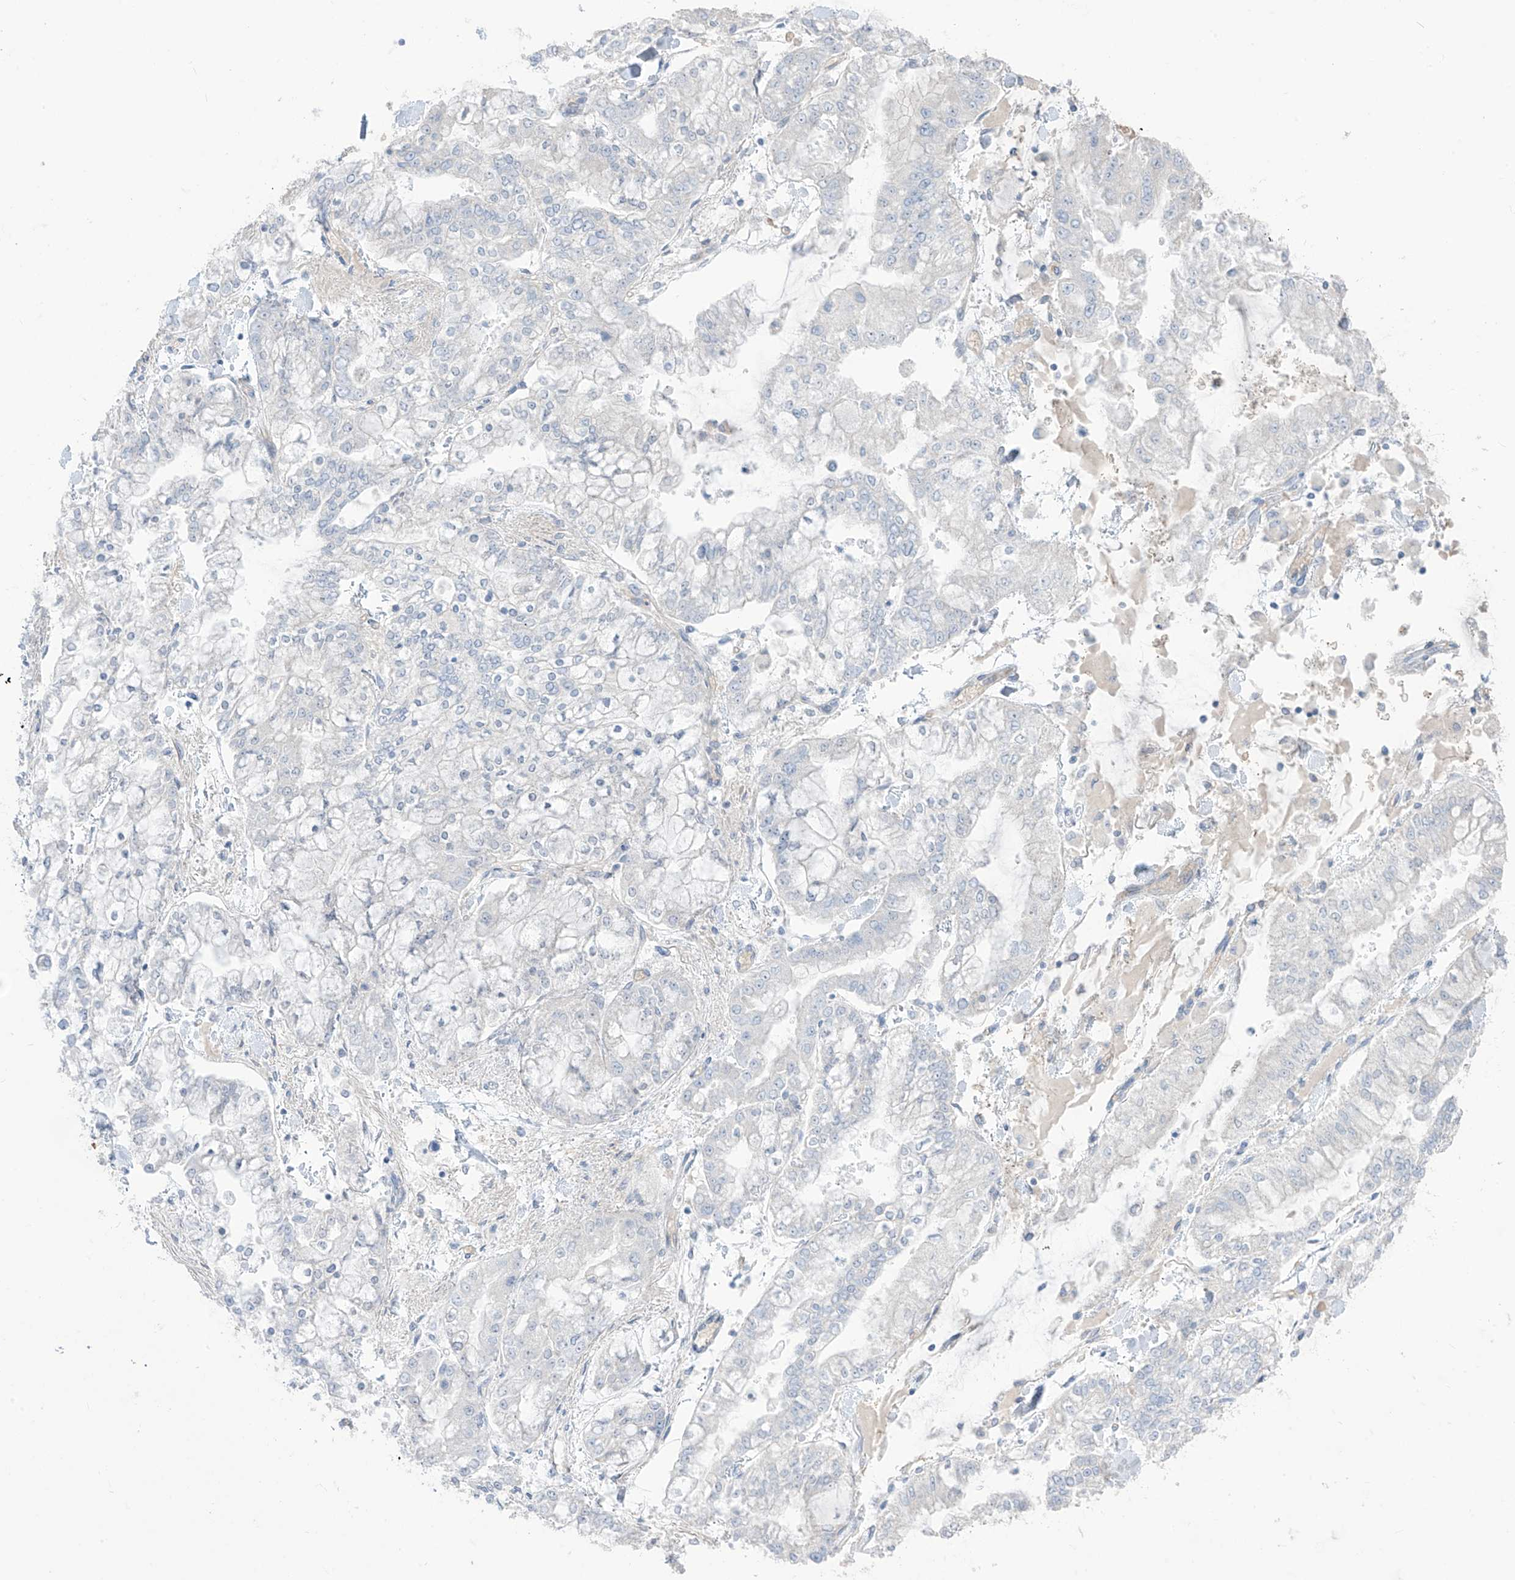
{"staining": {"intensity": "negative", "quantity": "none", "location": "none"}, "tissue": "stomach cancer", "cell_type": "Tumor cells", "image_type": "cancer", "snomed": [{"axis": "morphology", "description": "Normal tissue, NOS"}, {"axis": "morphology", "description": "Adenocarcinoma, NOS"}, {"axis": "topography", "description": "Stomach, upper"}, {"axis": "topography", "description": "Stomach"}], "caption": "Immunohistochemistry (IHC) of stomach adenocarcinoma displays no staining in tumor cells.", "gene": "ASPRV1", "patient": {"sex": "male", "age": 76}}